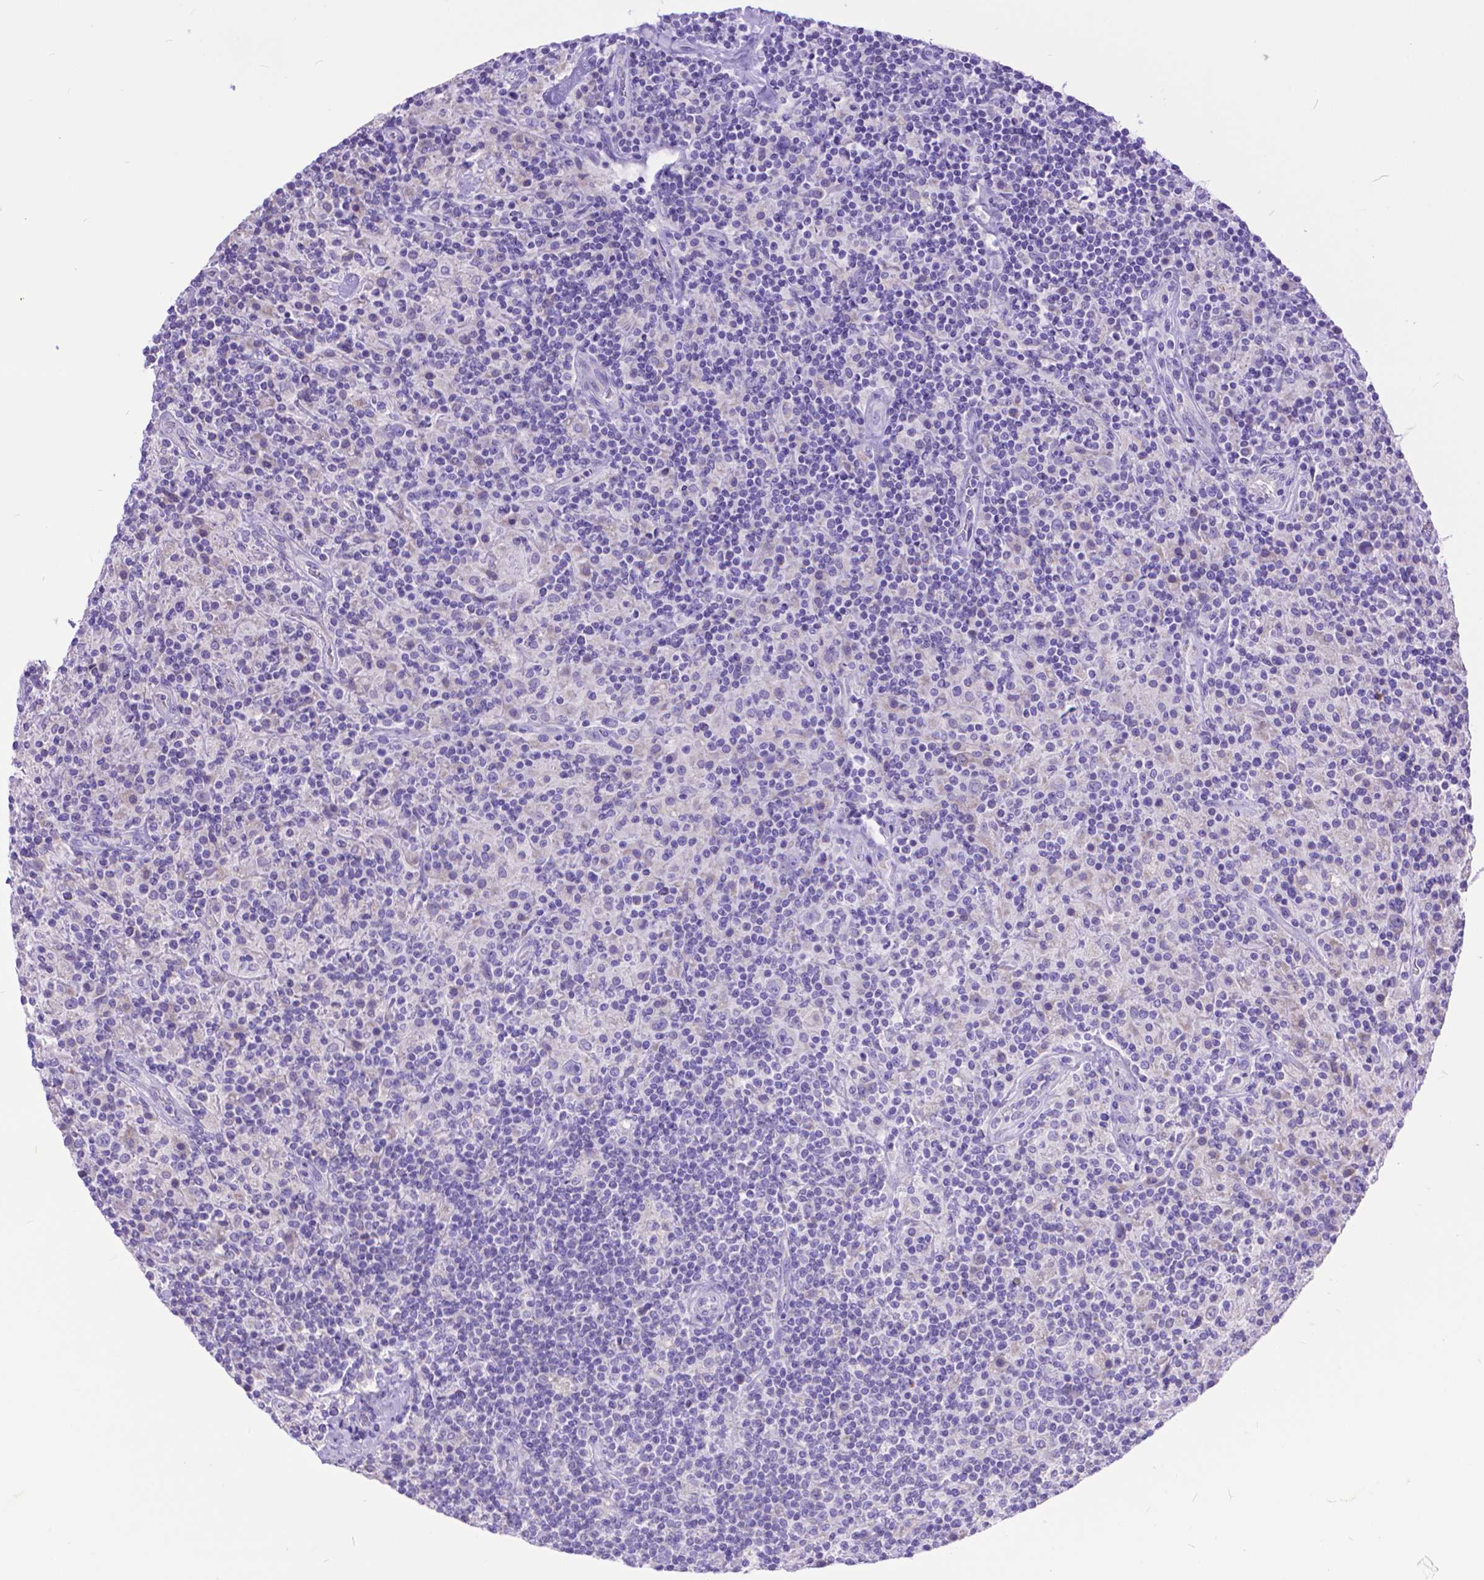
{"staining": {"intensity": "negative", "quantity": "none", "location": "none"}, "tissue": "lymphoma", "cell_type": "Tumor cells", "image_type": "cancer", "snomed": [{"axis": "morphology", "description": "Hodgkin's disease, NOS"}, {"axis": "topography", "description": "Lymph node"}], "caption": "Tumor cells are negative for brown protein staining in lymphoma.", "gene": "DHRS2", "patient": {"sex": "male", "age": 70}}